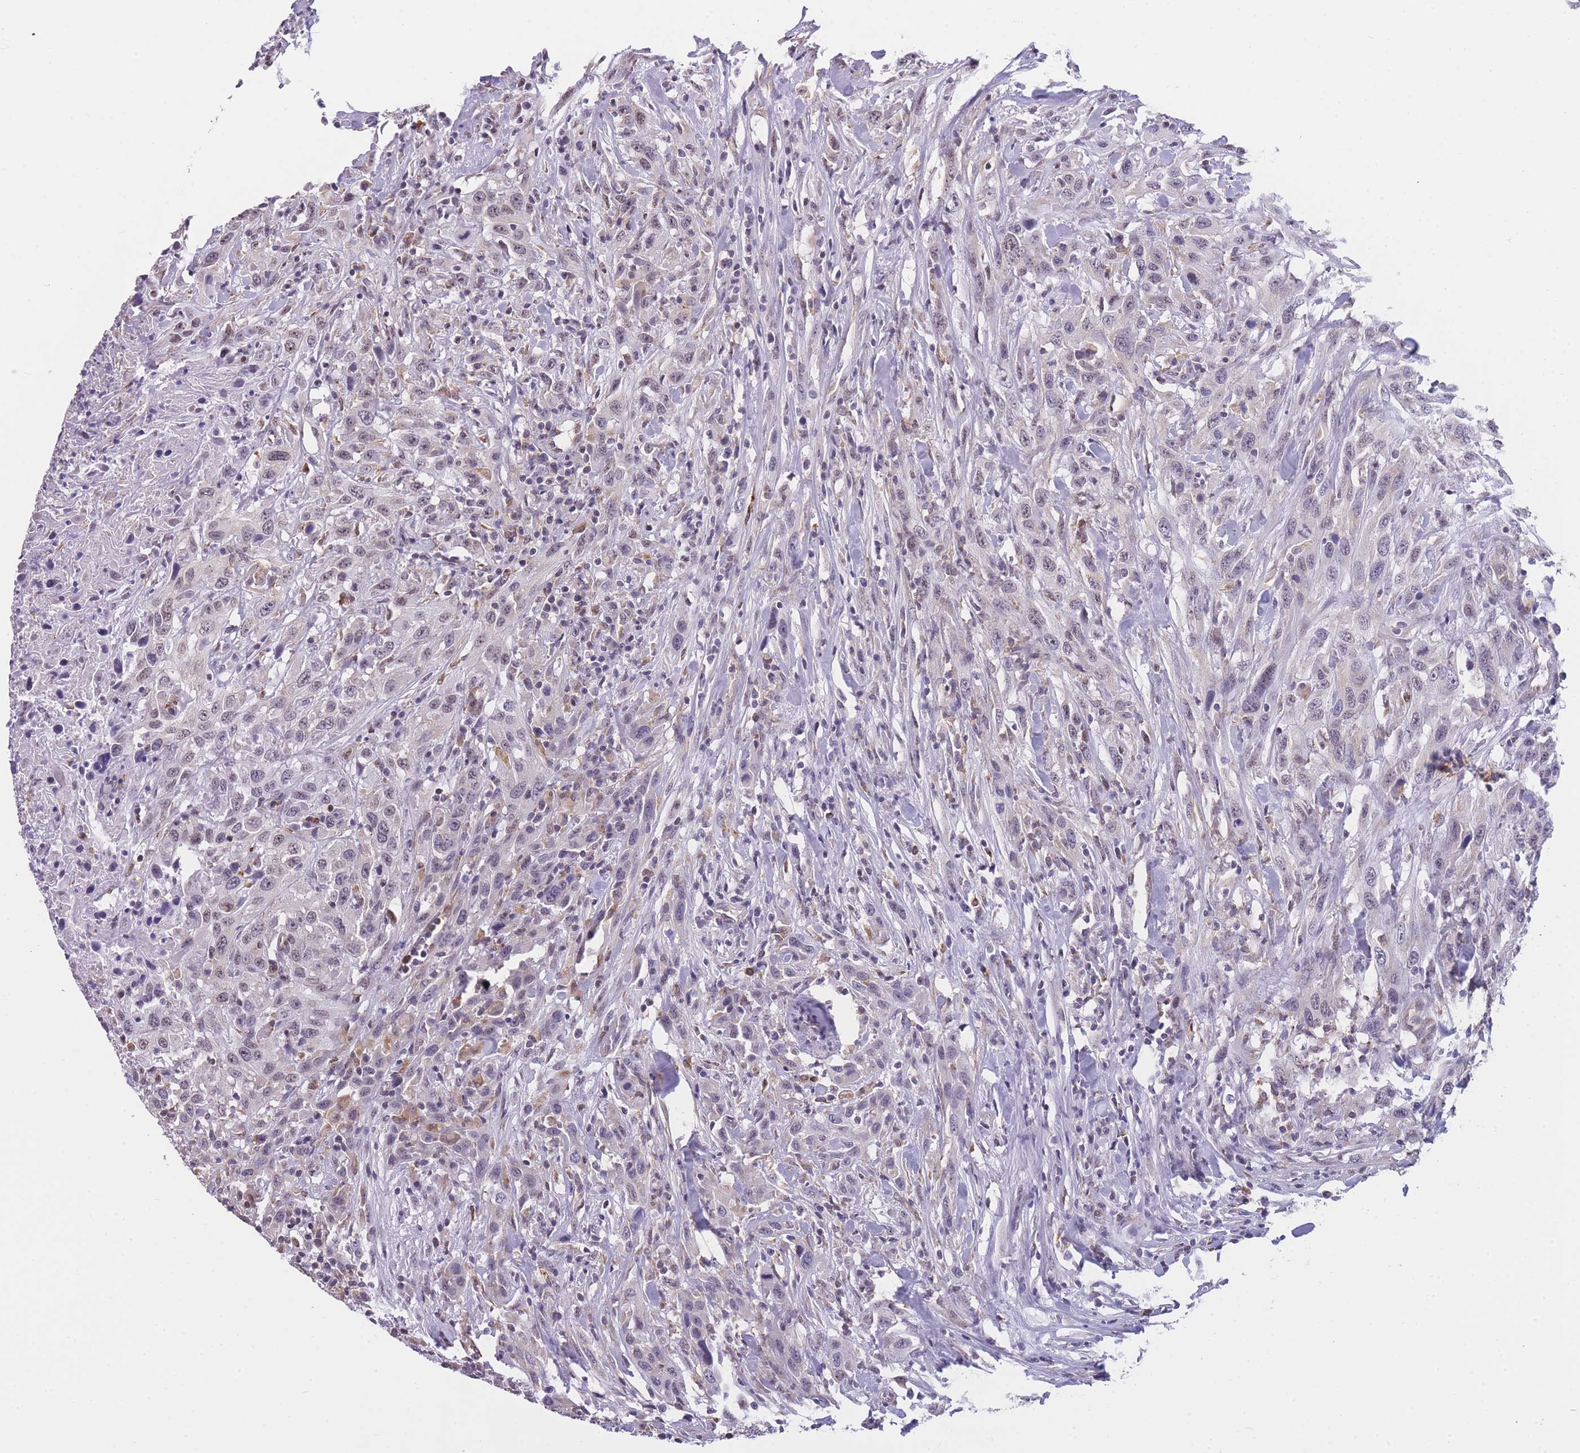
{"staining": {"intensity": "negative", "quantity": "none", "location": "none"}, "tissue": "urothelial cancer", "cell_type": "Tumor cells", "image_type": "cancer", "snomed": [{"axis": "morphology", "description": "Urothelial carcinoma, High grade"}, {"axis": "topography", "description": "Urinary bladder"}], "caption": "Immunohistochemistry micrograph of human urothelial cancer stained for a protein (brown), which displays no positivity in tumor cells.", "gene": "ZNF662", "patient": {"sex": "male", "age": 61}}